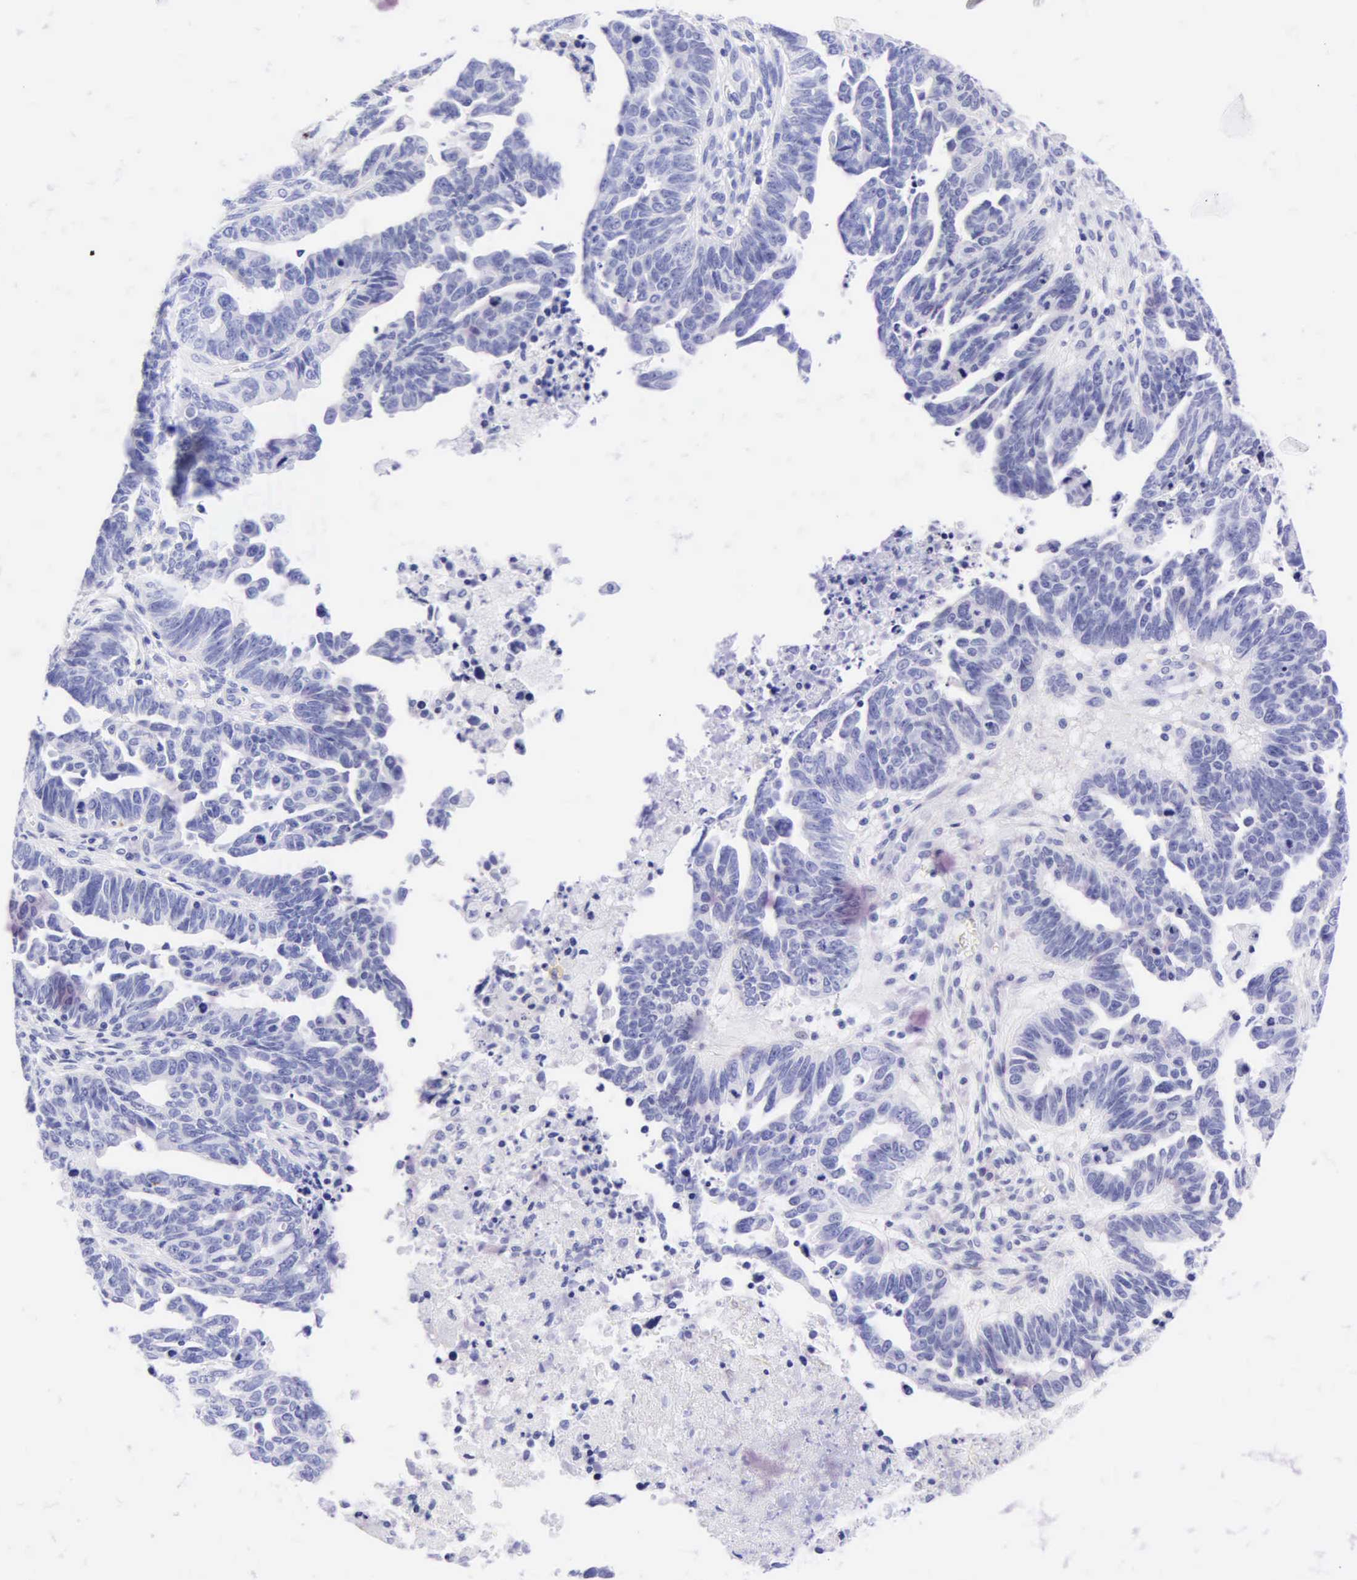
{"staining": {"intensity": "negative", "quantity": "none", "location": "none"}, "tissue": "ovarian cancer", "cell_type": "Tumor cells", "image_type": "cancer", "snomed": [{"axis": "morphology", "description": "Carcinoma, endometroid"}, {"axis": "morphology", "description": "Cystadenocarcinoma, serous, NOS"}, {"axis": "topography", "description": "Ovary"}], "caption": "This photomicrograph is of ovarian endometroid carcinoma stained with immunohistochemistry to label a protein in brown with the nuclei are counter-stained blue. There is no positivity in tumor cells.", "gene": "DES", "patient": {"sex": "female", "age": 45}}